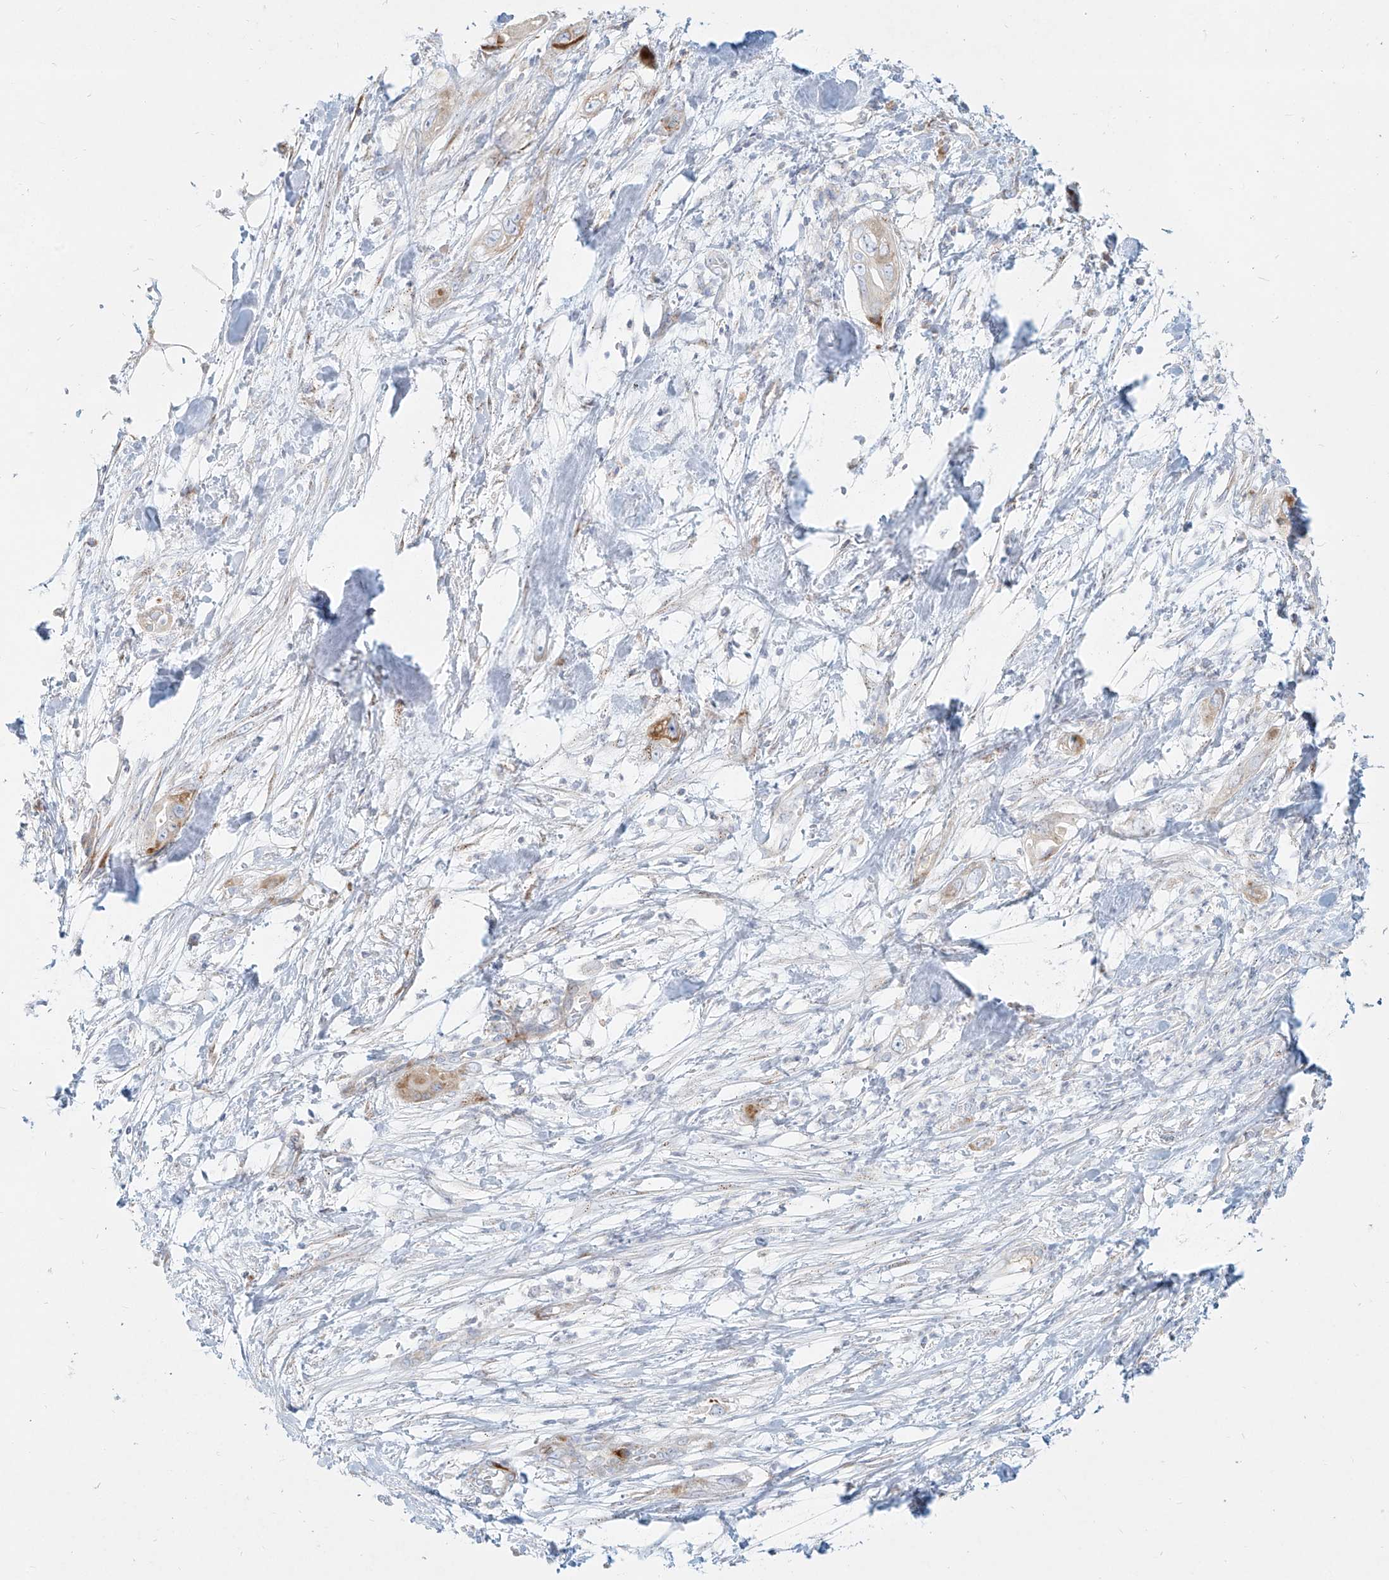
{"staining": {"intensity": "moderate", "quantity": "<25%", "location": "cytoplasmic/membranous"}, "tissue": "pancreatic cancer", "cell_type": "Tumor cells", "image_type": "cancer", "snomed": [{"axis": "morphology", "description": "Adenocarcinoma, NOS"}, {"axis": "topography", "description": "Pancreas"}], "caption": "Human adenocarcinoma (pancreatic) stained for a protein (brown) displays moderate cytoplasmic/membranous positive expression in approximately <25% of tumor cells.", "gene": "MTX2", "patient": {"sex": "female", "age": 78}}